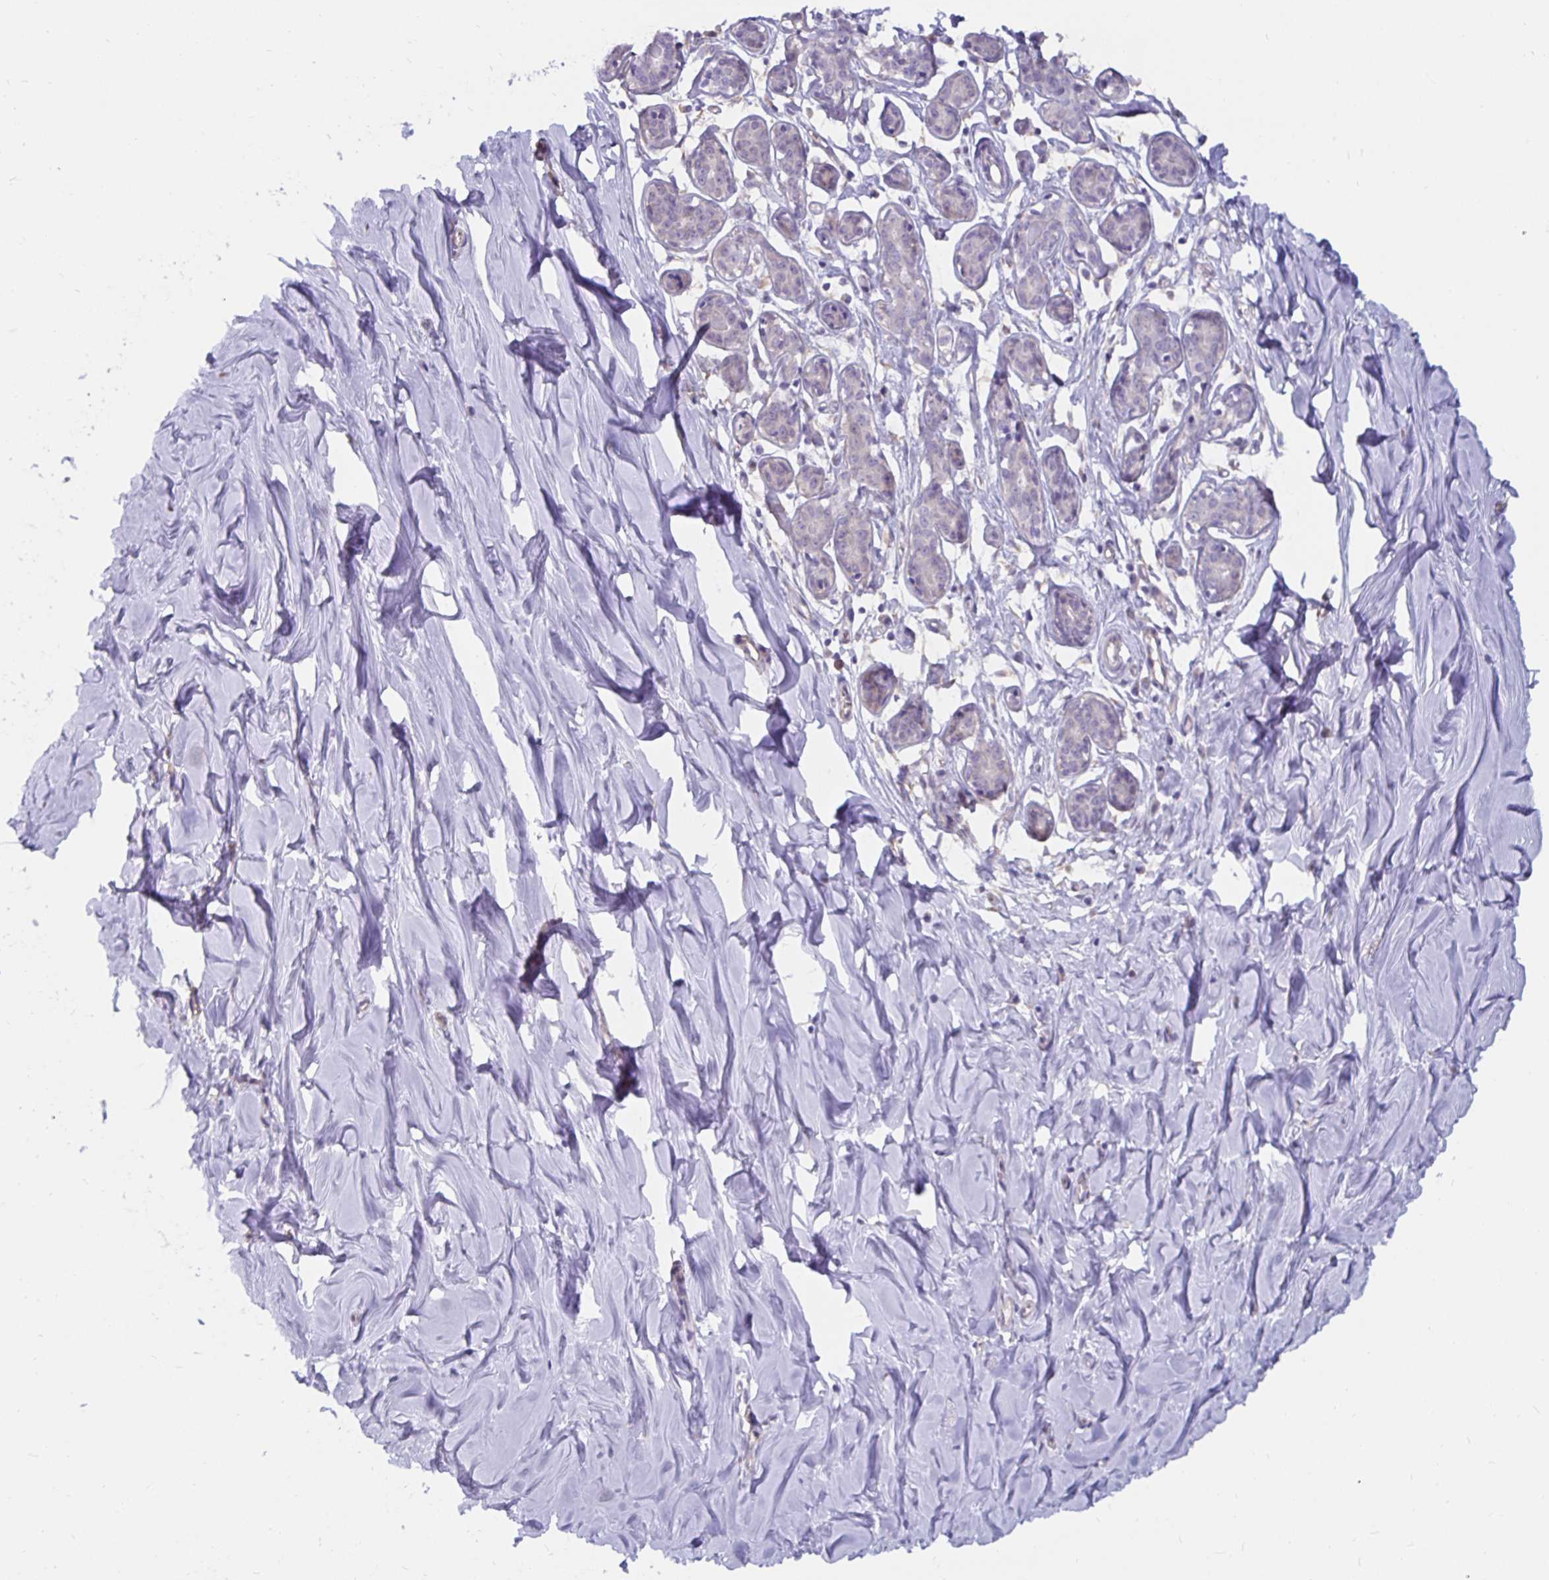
{"staining": {"intensity": "negative", "quantity": "none", "location": "none"}, "tissue": "breast", "cell_type": "Adipocytes", "image_type": "normal", "snomed": [{"axis": "morphology", "description": "Normal tissue, NOS"}, {"axis": "topography", "description": "Breast"}], "caption": "A micrograph of human breast is negative for staining in adipocytes.", "gene": "DNAI2", "patient": {"sex": "female", "age": 27}}